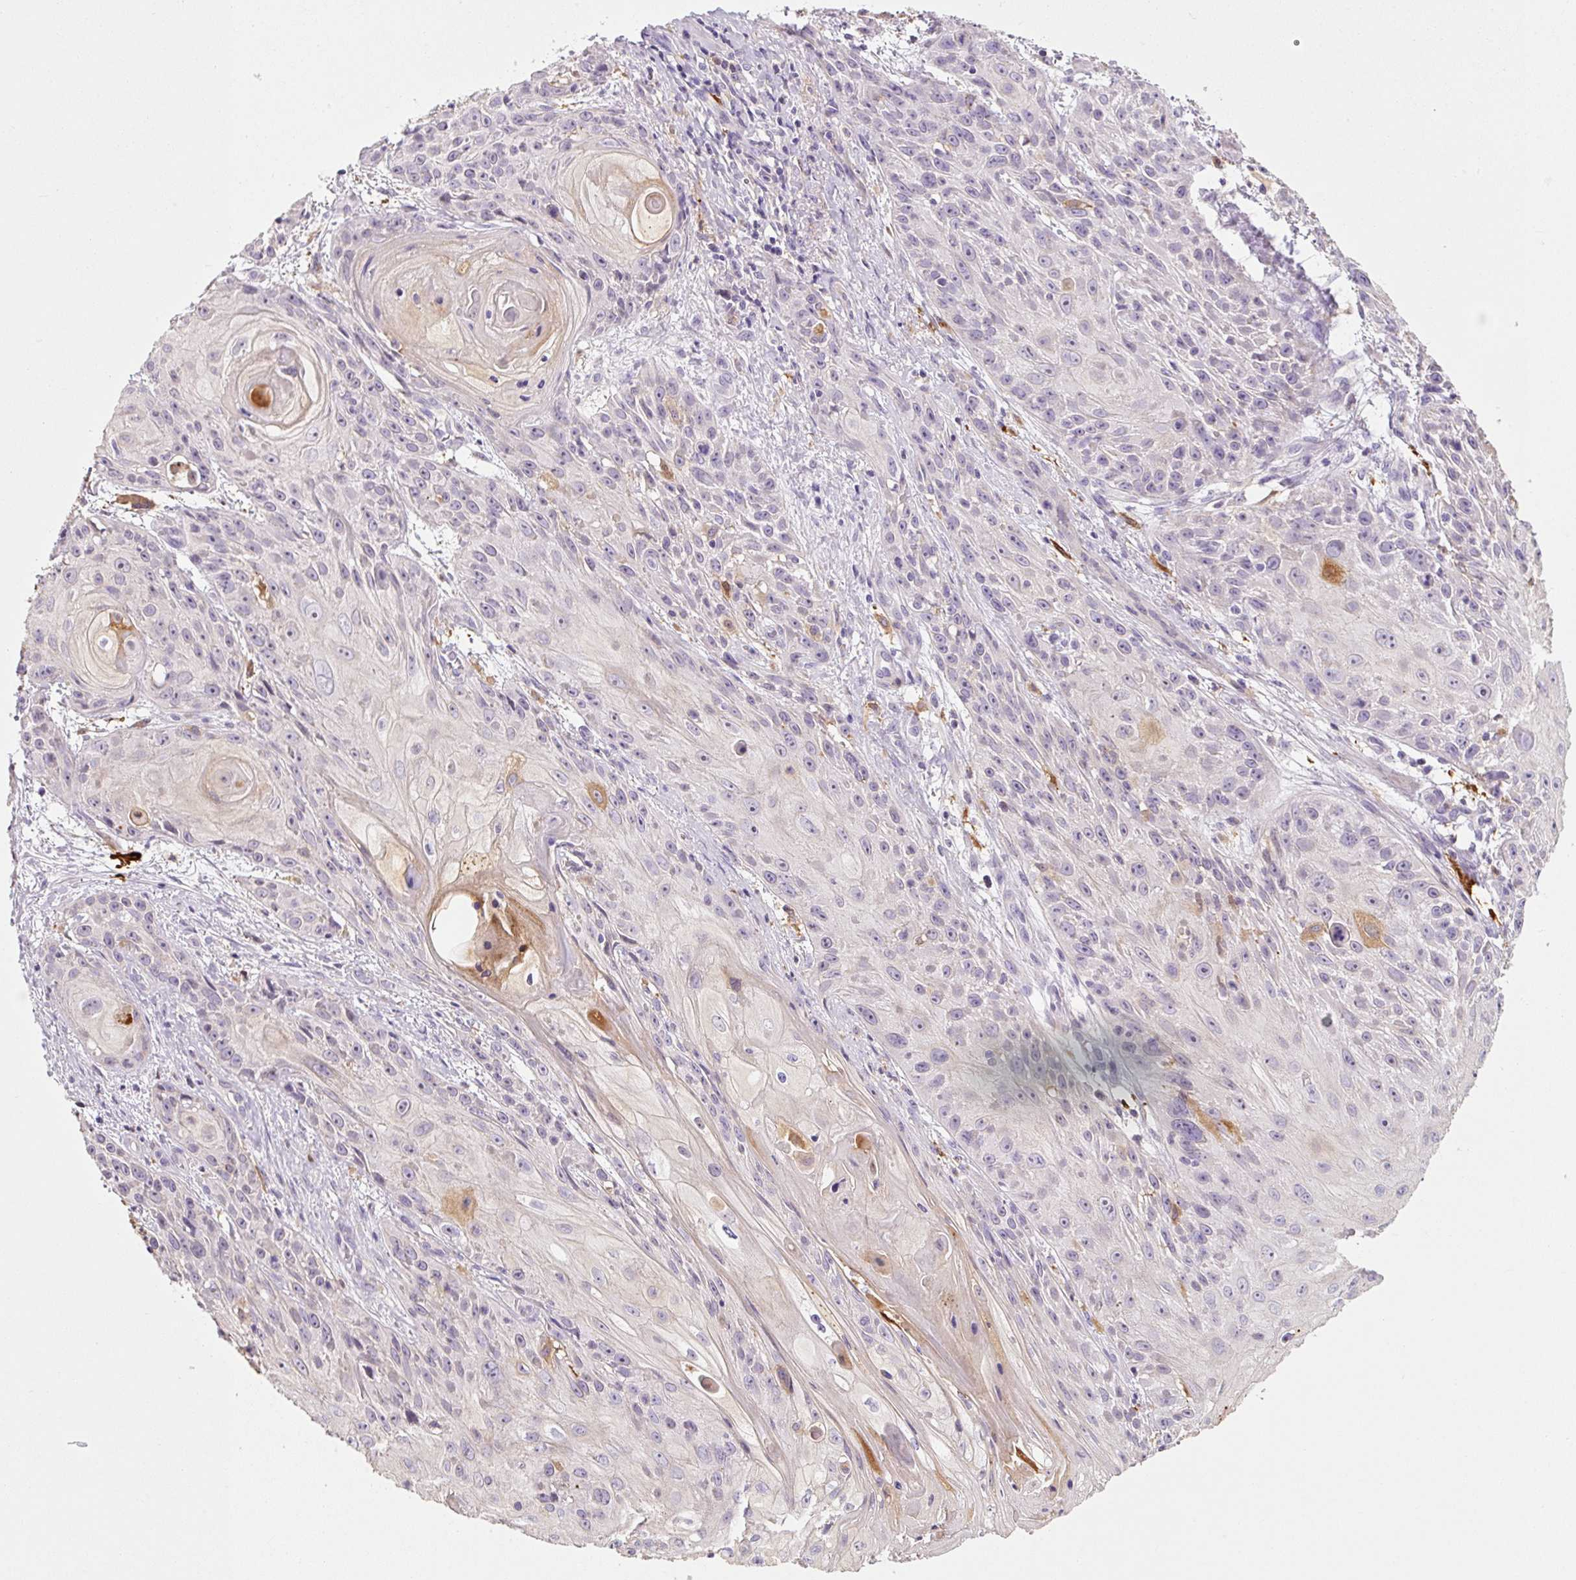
{"staining": {"intensity": "negative", "quantity": "none", "location": "none"}, "tissue": "skin cancer", "cell_type": "Tumor cells", "image_type": "cancer", "snomed": [{"axis": "morphology", "description": "Squamous cell carcinoma, NOS"}, {"axis": "topography", "description": "Skin"}, {"axis": "topography", "description": "Vulva"}], "caption": "Immunohistochemical staining of skin cancer exhibits no significant staining in tumor cells. Brightfield microscopy of IHC stained with DAB (brown) and hematoxylin (blue), captured at high magnification.", "gene": "FUT10", "patient": {"sex": "female", "age": 76}}